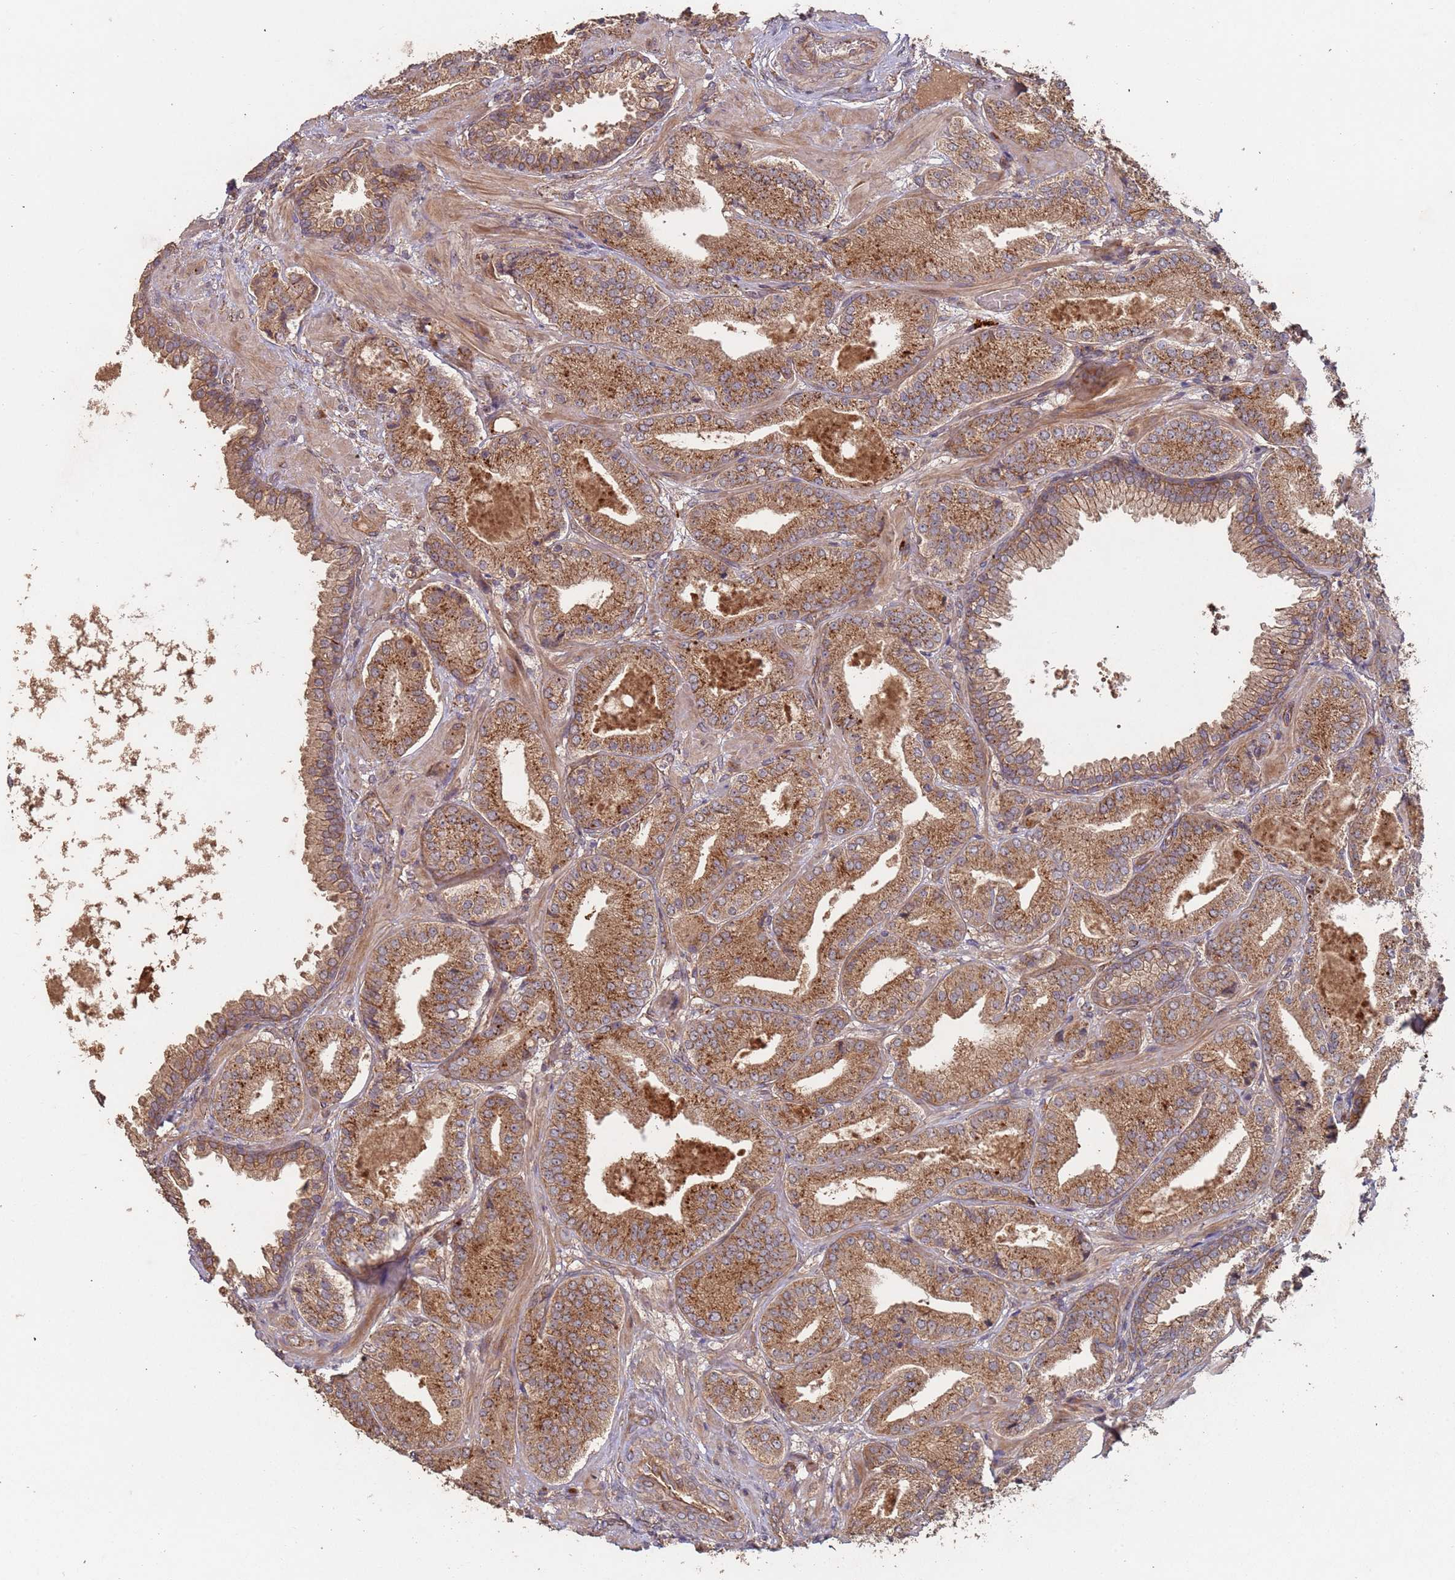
{"staining": {"intensity": "strong", "quantity": ">75%", "location": "cytoplasmic/membranous"}, "tissue": "prostate cancer", "cell_type": "Tumor cells", "image_type": "cancer", "snomed": [{"axis": "morphology", "description": "Adenocarcinoma, High grade"}, {"axis": "topography", "description": "Prostate"}], "caption": "Immunohistochemical staining of human prostate adenocarcinoma (high-grade) shows strong cytoplasmic/membranous protein expression in about >75% of tumor cells.", "gene": "KANSL1L", "patient": {"sex": "male", "age": 63}}